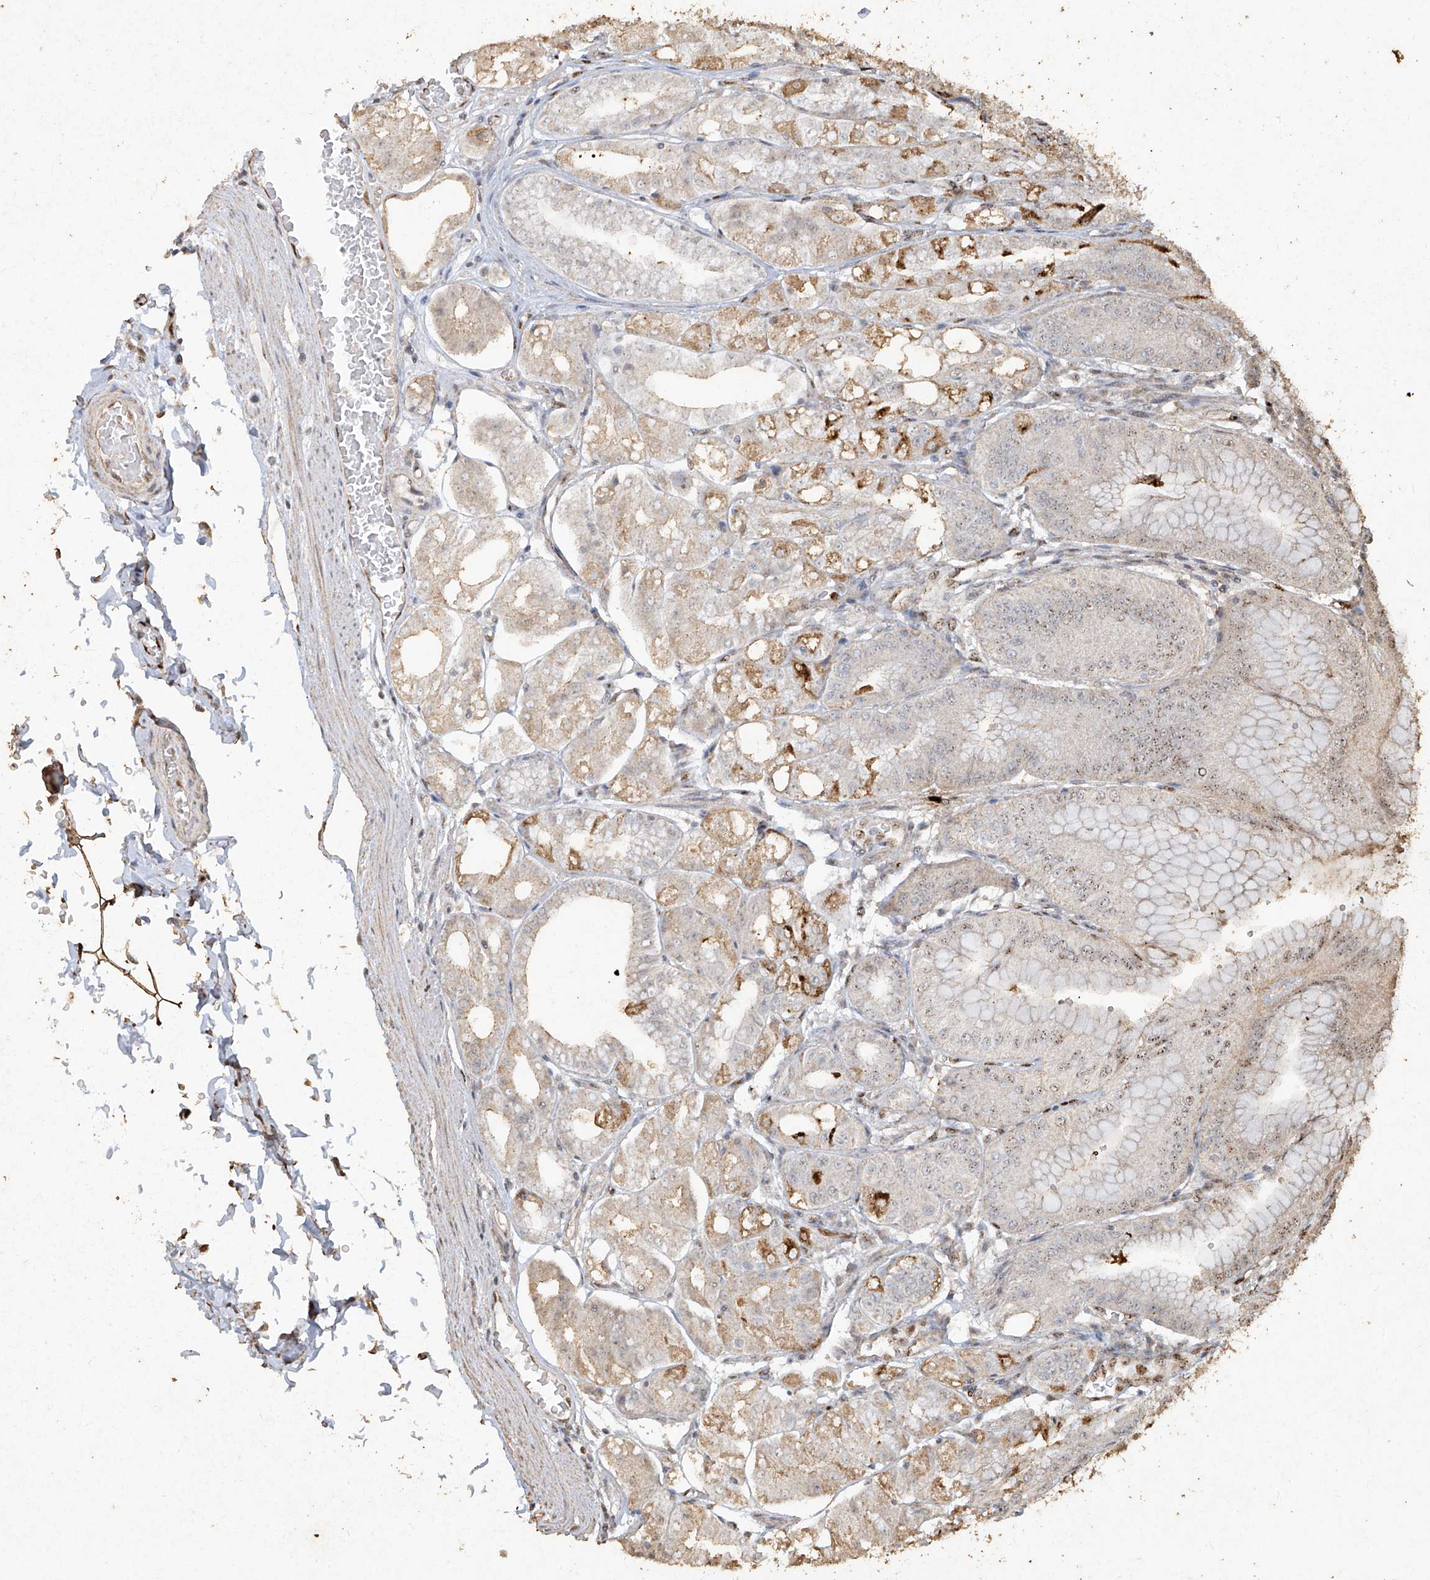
{"staining": {"intensity": "moderate", "quantity": "25%-75%", "location": "cytoplasmic/membranous,nuclear"}, "tissue": "stomach", "cell_type": "Glandular cells", "image_type": "normal", "snomed": [{"axis": "morphology", "description": "Normal tissue, NOS"}, {"axis": "topography", "description": "Stomach, lower"}], "caption": "High-magnification brightfield microscopy of normal stomach stained with DAB (brown) and counterstained with hematoxylin (blue). glandular cells exhibit moderate cytoplasmic/membranous,nuclear positivity is seen in approximately25%-75% of cells. (DAB IHC, brown staining for protein, blue staining for nuclei).", "gene": "ERBB3", "patient": {"sex": "male", "age": 71}}